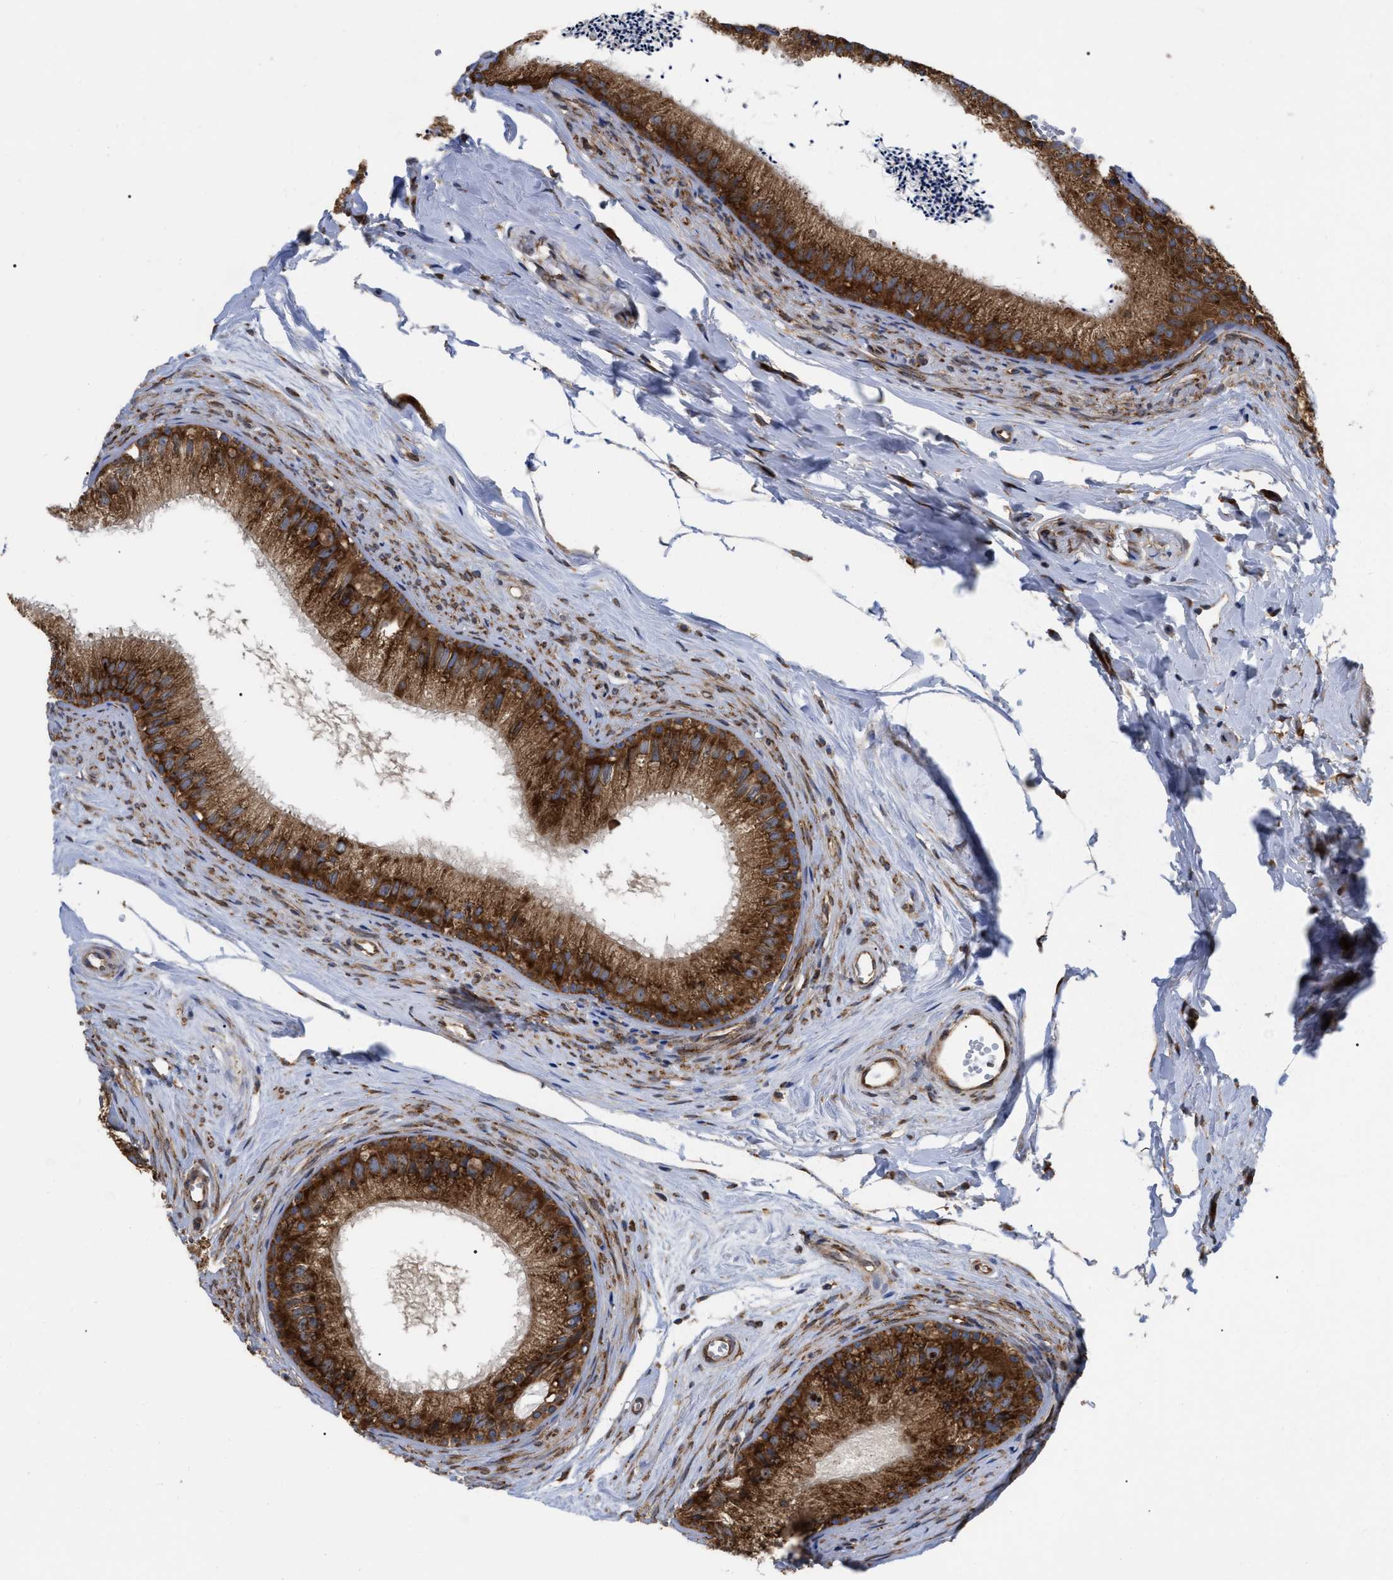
{"staining": {"intensity": "strong", "quantity": ">75%", "location": "cytoplasmic/membranous"}, "tissue": "epididymis", "cell_type": "Glandular cells", "image_type": "normal", "snomed": [{"axis": "morphology", "description": "Normal tissue, NOS"}, {"axis": "topography", "description": "Epididymis"}], "caption": "Unremarkable epididymis was stained to show a protein in brown. There is high levels of strong cytoplasmic/membranous positivity in about >75% of glandular cells. Nuclei are stained in blue.", "gene": "FAM120A", "patient": {"sex": "male", "age": 56}}